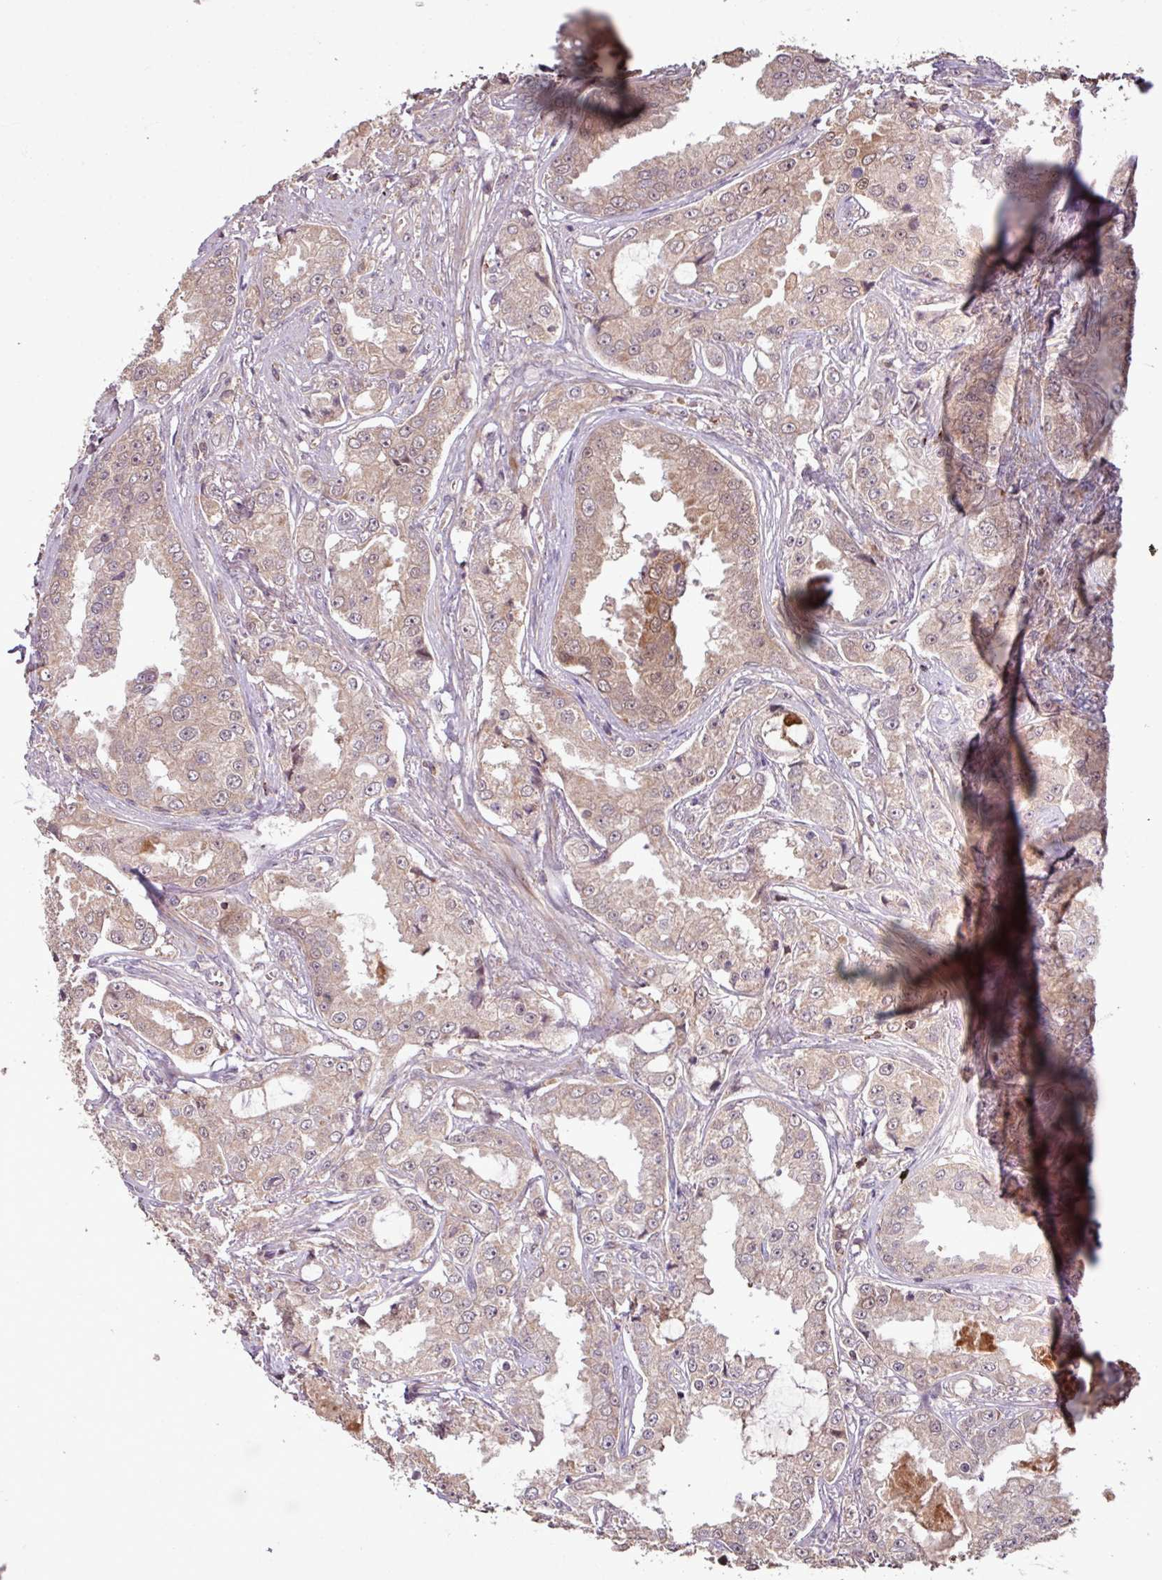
{"staining": {"intensity": "weak", "quantity": ">75%", "location": "cytoplasmic/membranous,nuclear"}, "tissue": "prostate cancer", "cell_type": "Tumor cells", "image_type": "cancer", "snomed": [{"axis": "morphology", "description": "Adenocarcinoma, High grade"}, {"axis": "topography", "description": "Prostate"}], "caption": "Protein staining by IHC exhibits weak cytoplasmic/membranous and nuclear staining in about >75% of tumor cells in high-grade adenocarcinoma (prostate). The staining is performed using DAB (3,3'-diaminobenzidine) brown chromogen to label protein expression. The nuclei are counter-stained blue using hematoxylin.", "gene": "OR6B1", "patient": {"sex": "male", "age": 73}}